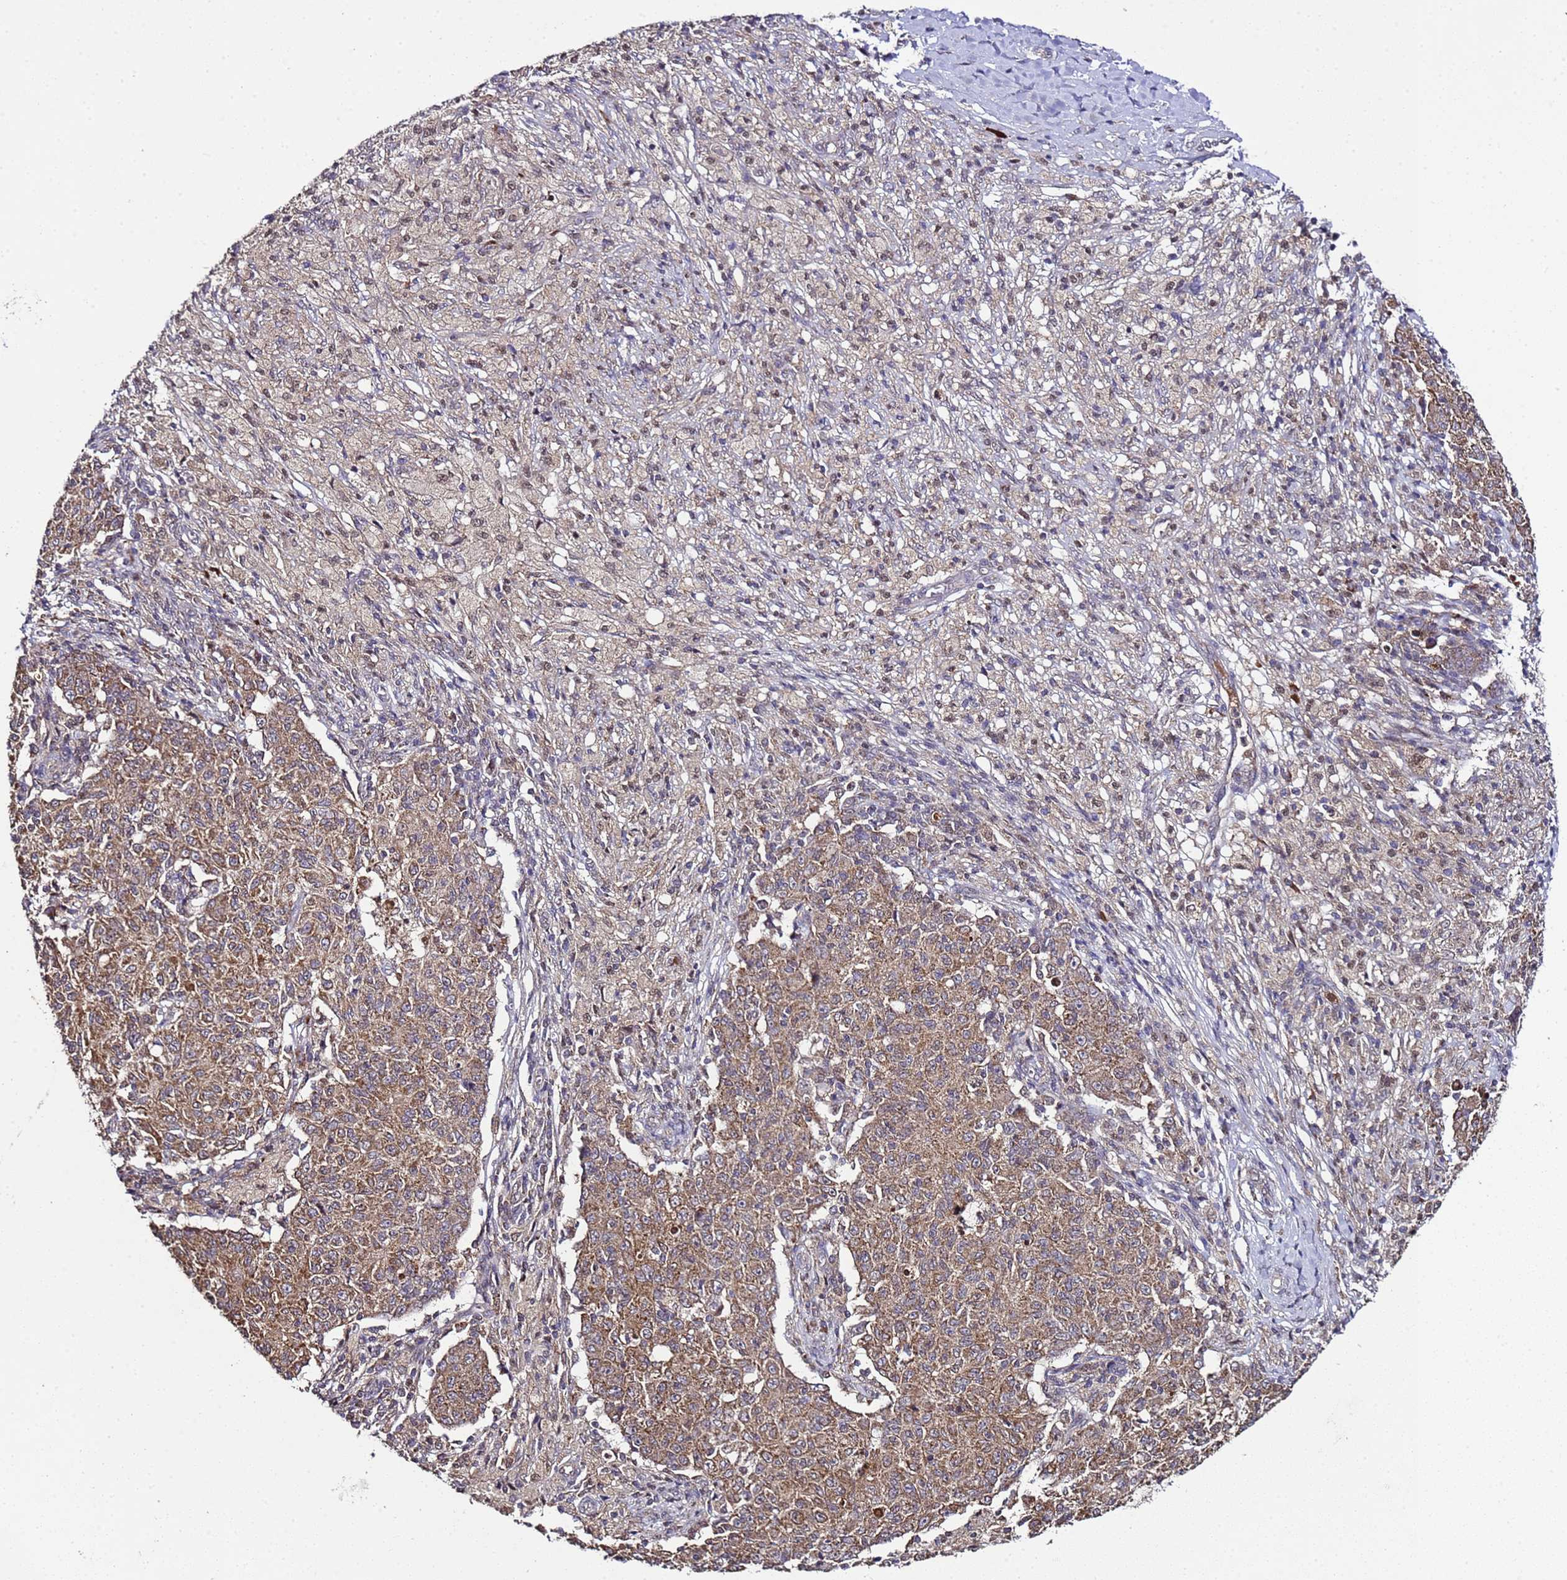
{"staining": {"intensity": "moderate", "quantity": ">75%", "location": "cytoplasmic/membranous"}, "tissue": "ovarian cancer", "cell_type": "Tumor cells", "image_type": "cancer", "snomed": [{"axis": "morphology", "description": "Carcinoma, endometroid"}, {"axis": "topography", "description": "Ovary"}], "caption": "Immunohistochemistry image of neoplastic tissue: ovarian cancer (endometroid carcinoma) stained using immunohistochemistry (IHC) displays medium levels of moderate protein expression localized specifically in the cytoplasmic/membranous of tumor cells, appearing as a cytoplasmic/membranous brown color.", "gene": "HSPBAP1", "patient": {"sex": "female", "age": 42}}